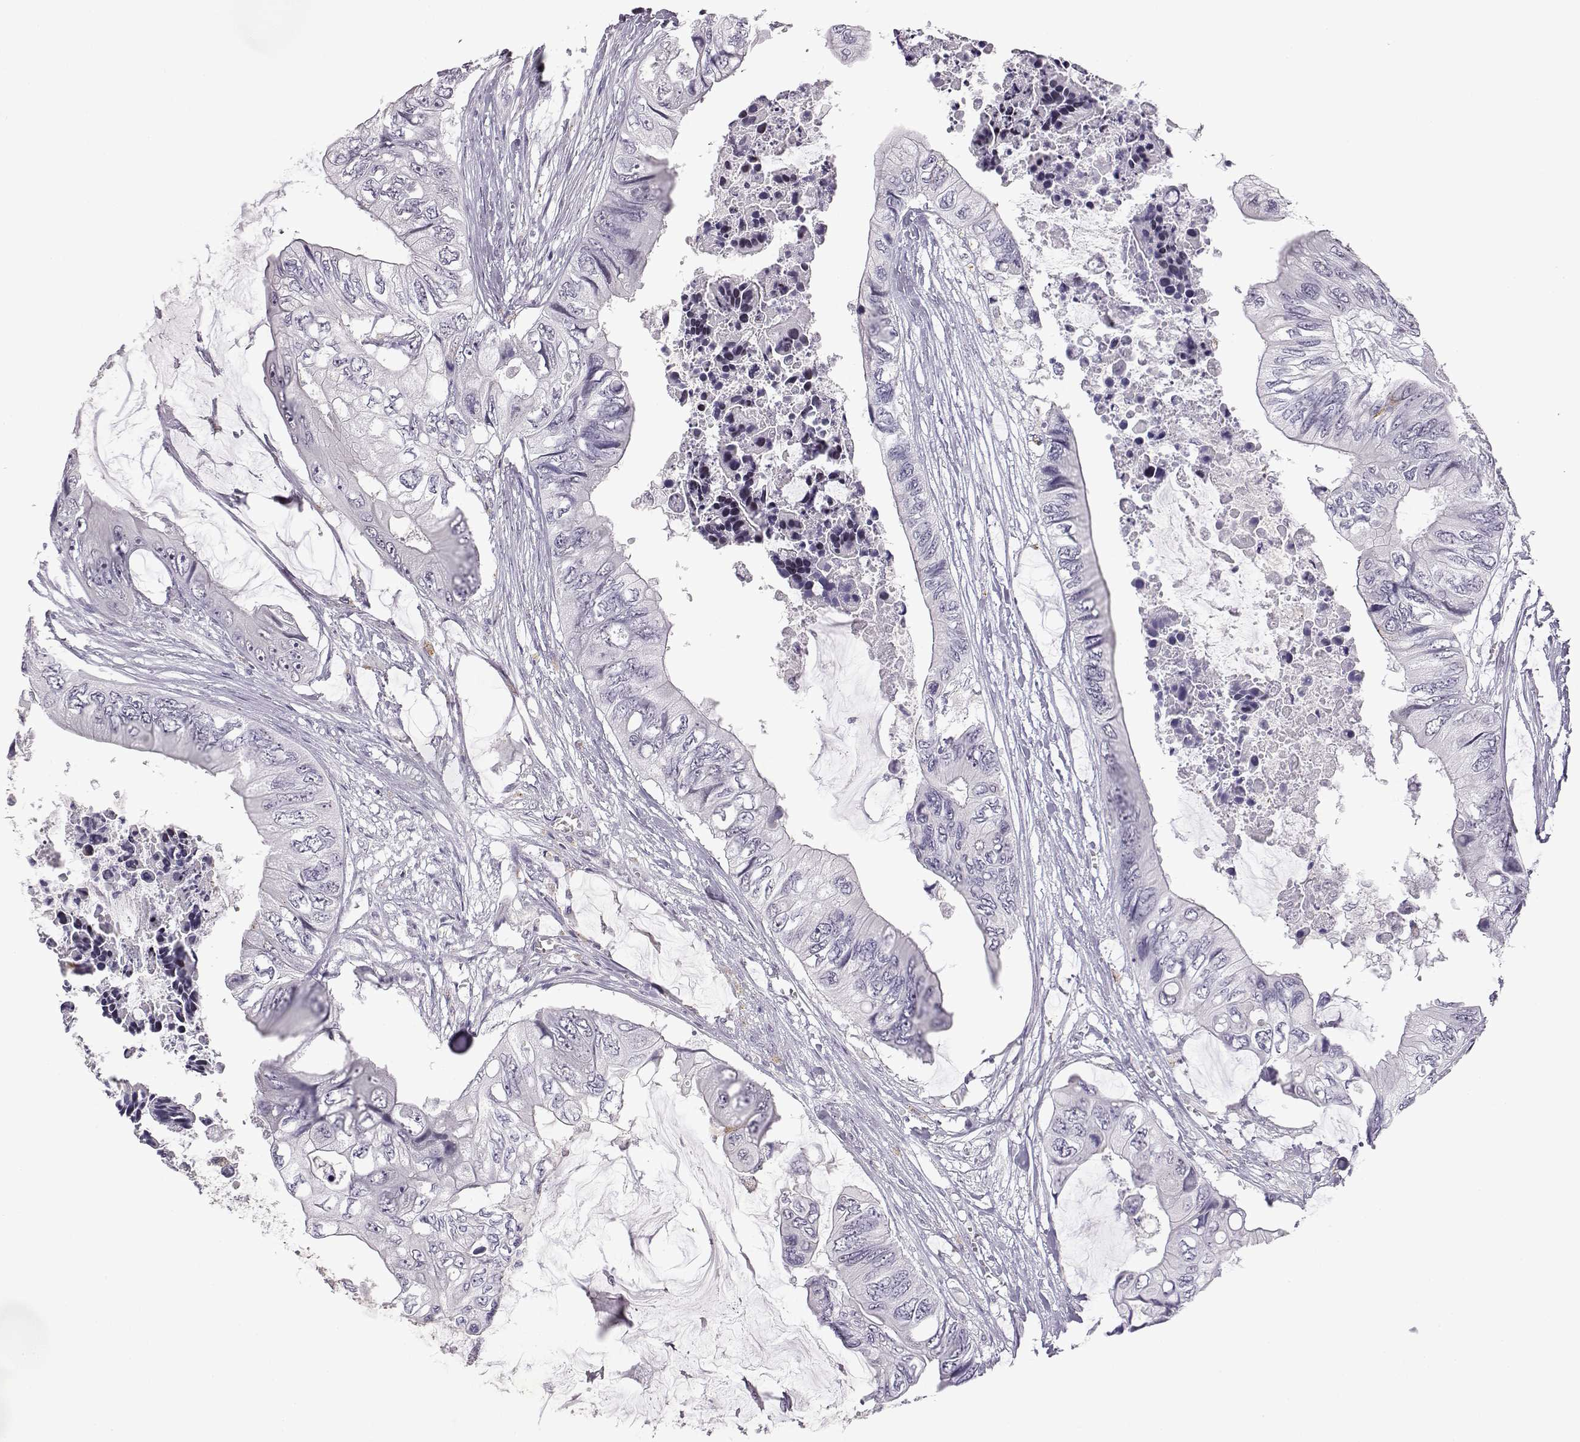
{"staining": {"intensity": "negative", "quantity": "none", "location": "none"}, "tissue": "colorectal cancer", "cell_type": "Tumor cells", "image_type": "cancer", "snomed": [{"axis": "morphology", "description": "Adenocarcinoma, NOS"}, {"axis": "topography", "description": "Rectum"}], "caption": "Immunohistochemistry photomicrograph of human colorectal cancer (adenocarcinoma) stained for a protein (brown), which shows no staining in tumor cells.", "gene": "VGF", "patient": {"sex": "male", "age": 63}}